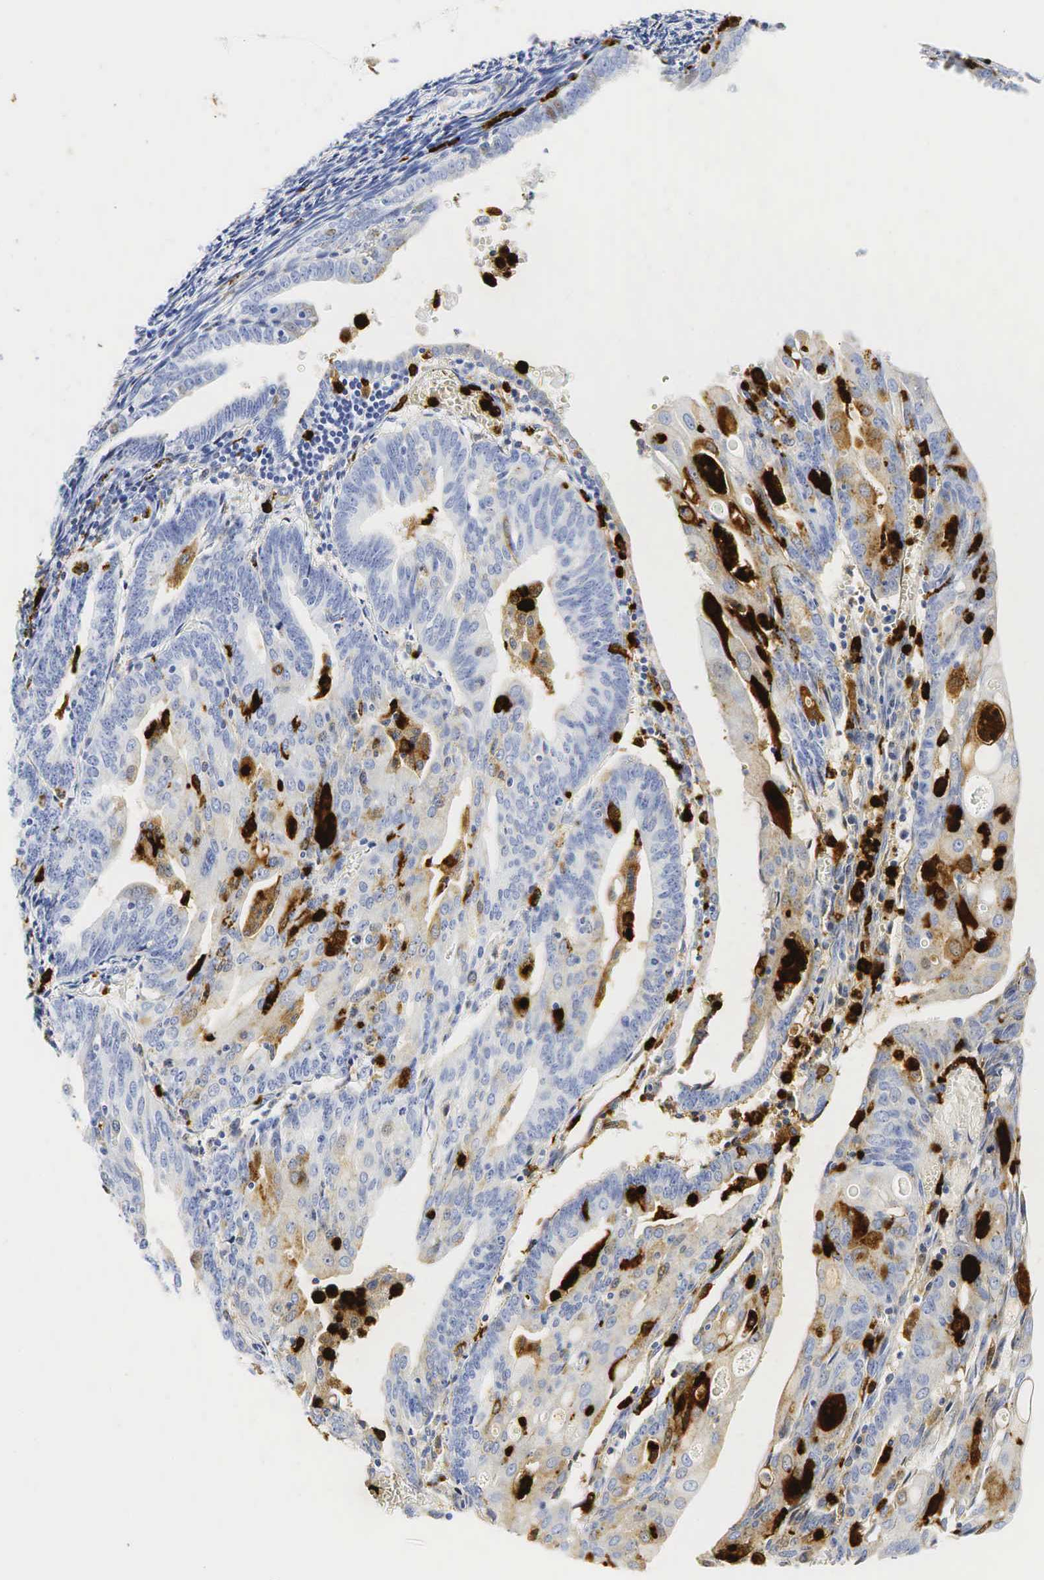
{"staining": {"intensity": "negative", "quantity": "none", "location": "none"}, "tissue": "endometrial cancer", "cell_type": "Tumor cells", "image_type": "cancer", "snomed": [{"axis": "morphology", "description": "Adenocarcinoma, NOS"}, {"axis": "topography", "description": "Endometrium"}], "caption": "This is an immunohistochemistry image of human endometrial cancer (adenocarcinoma). There is no positivity in tumor cells.", "gene": "LYZ", "patient": {"sex": "female", "age": 56}}